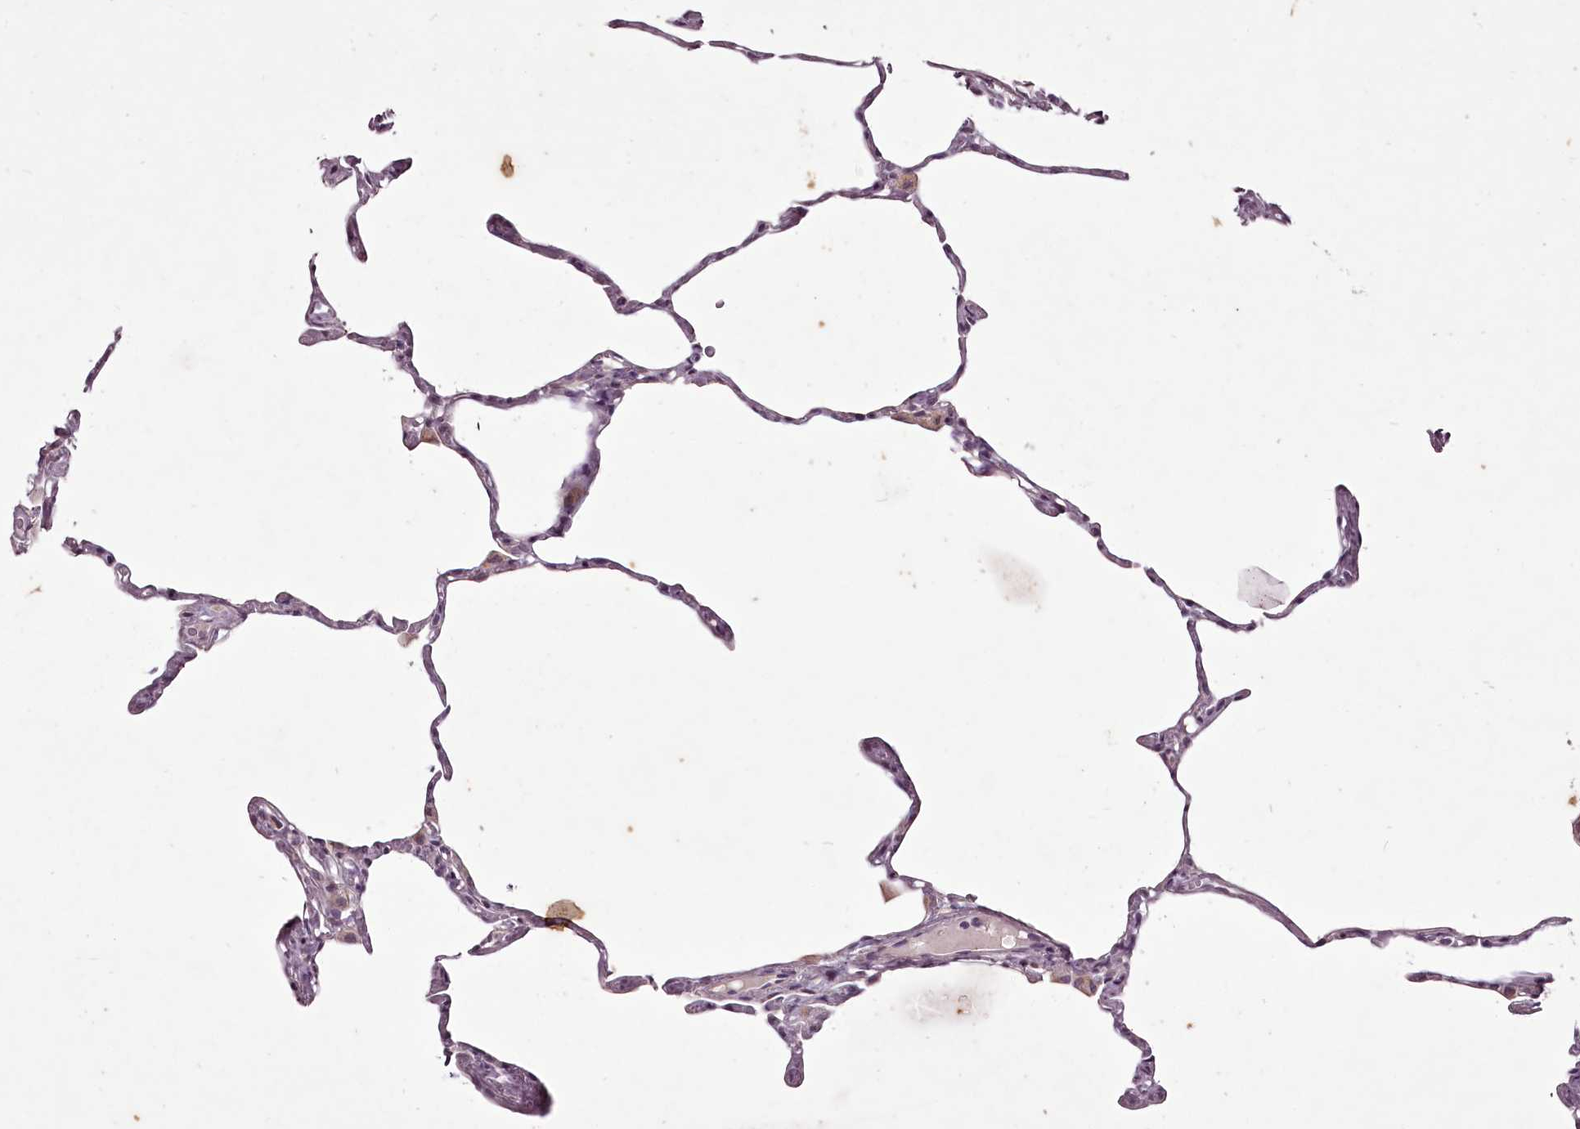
{"staining": {"intensity": "negative", "quantity": "none", "location": "none"}, "tissue": "lung", "cell_type": "Alveolar cells", "image_type": "normal", "snomed": [{"axis": "morphology", "description": "Normal tissue, NOS"}, {"axis": "topography", "description": "Lung"}], "caption": "An immunohistochemistry (IHC) photomicrograph of benign lung is shown. There is no staining in alveolar cells of lung.", "gene": "C1orf56", "patient": {"sex": "male", "age": 65}}